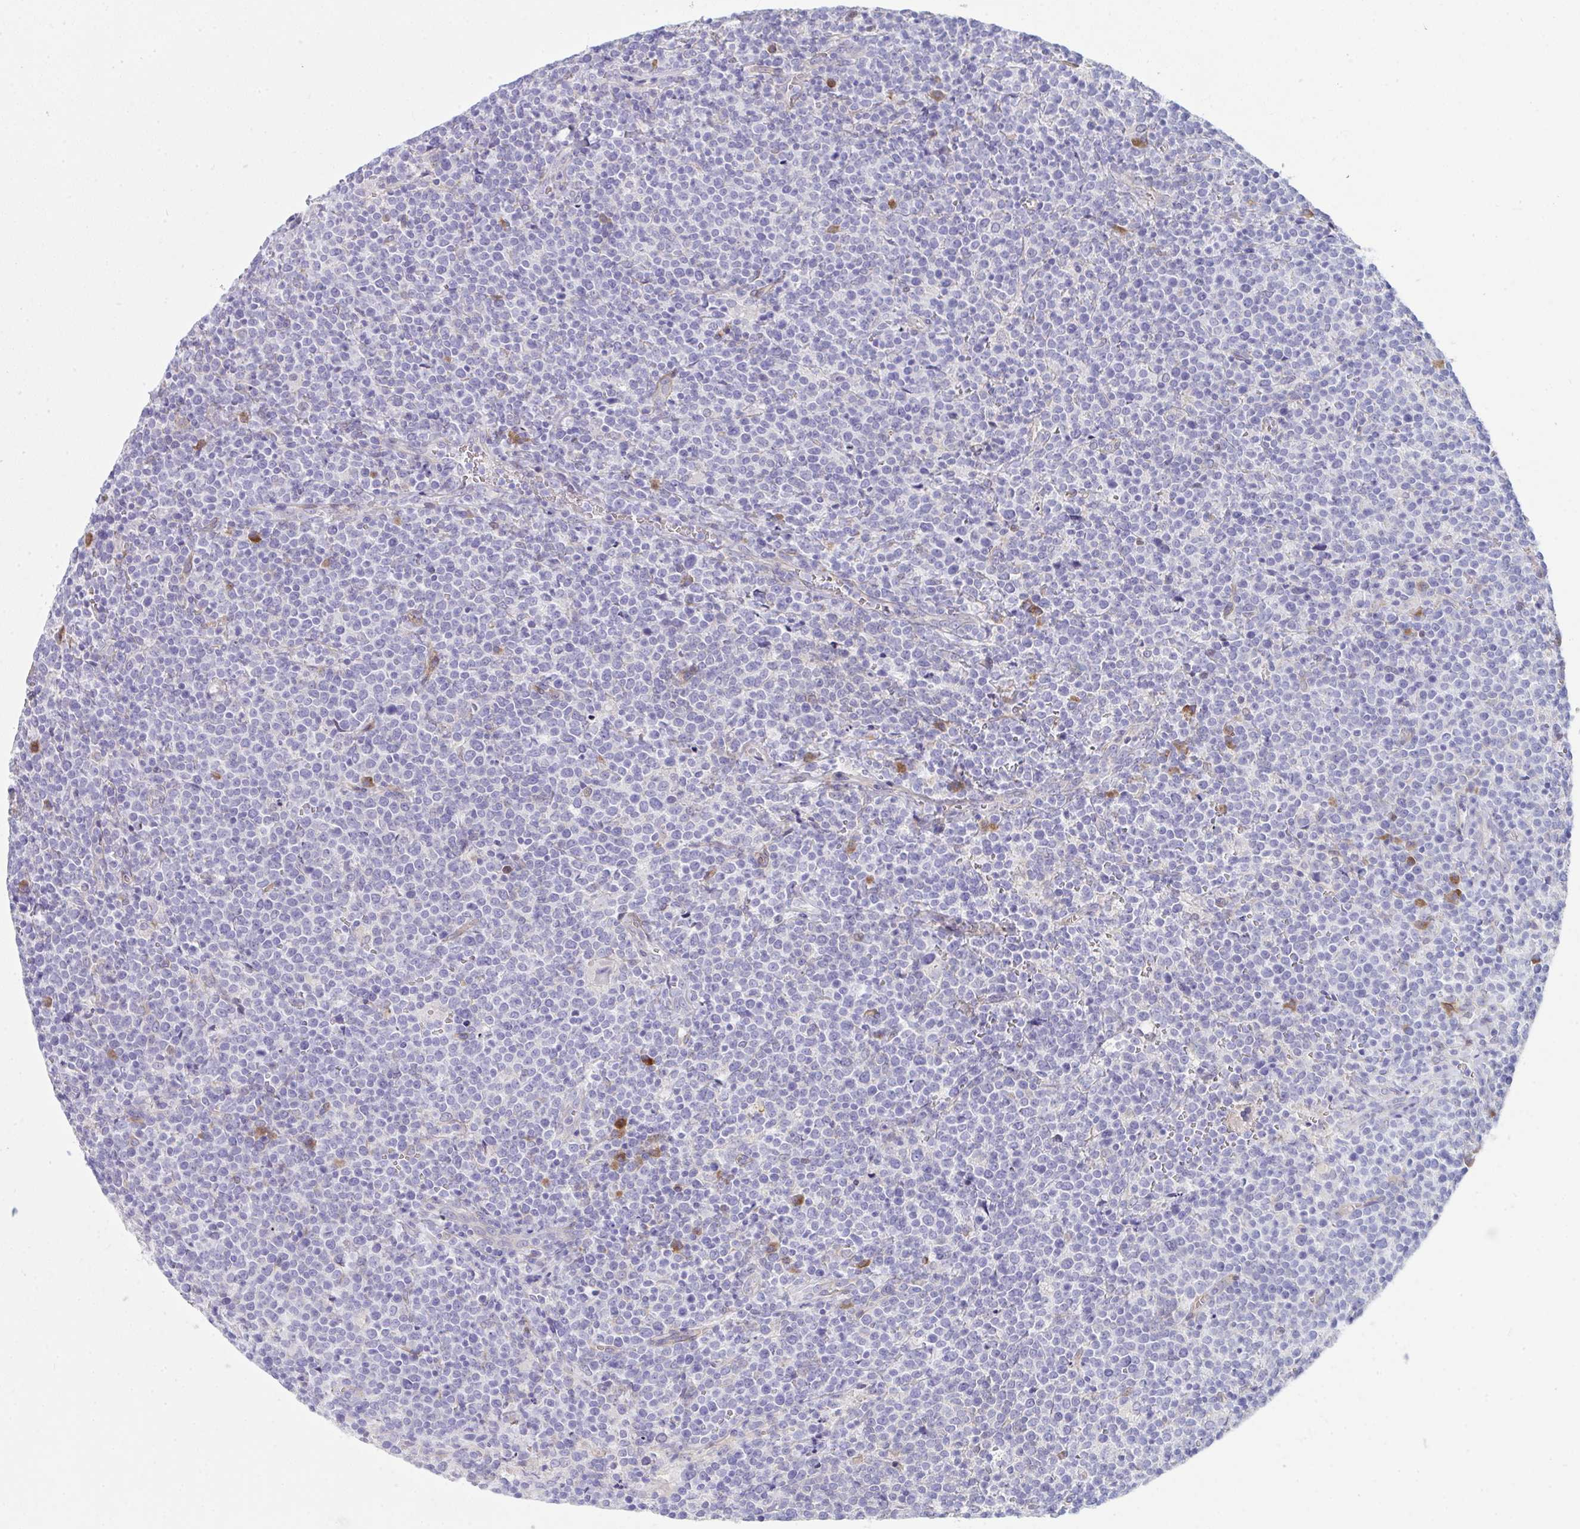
{"staining": {"intensity": "negative", "quantity": "none", "location": "none"}, "tissue": "lymphoma", "cell_type": "Tumor cells", "image_type": "cancer", "snomed": [{"axis": "morphology", "description": "Malignant lymphoma, non-Hodgkin's type, High grade"}, {"axis": "topography", "description": "Lymph node"}], "caption": "Tumor cells show no significant expression in lymphoma.", "gene": "GAB1", "patient": {"sex": "male", "age": 61}}